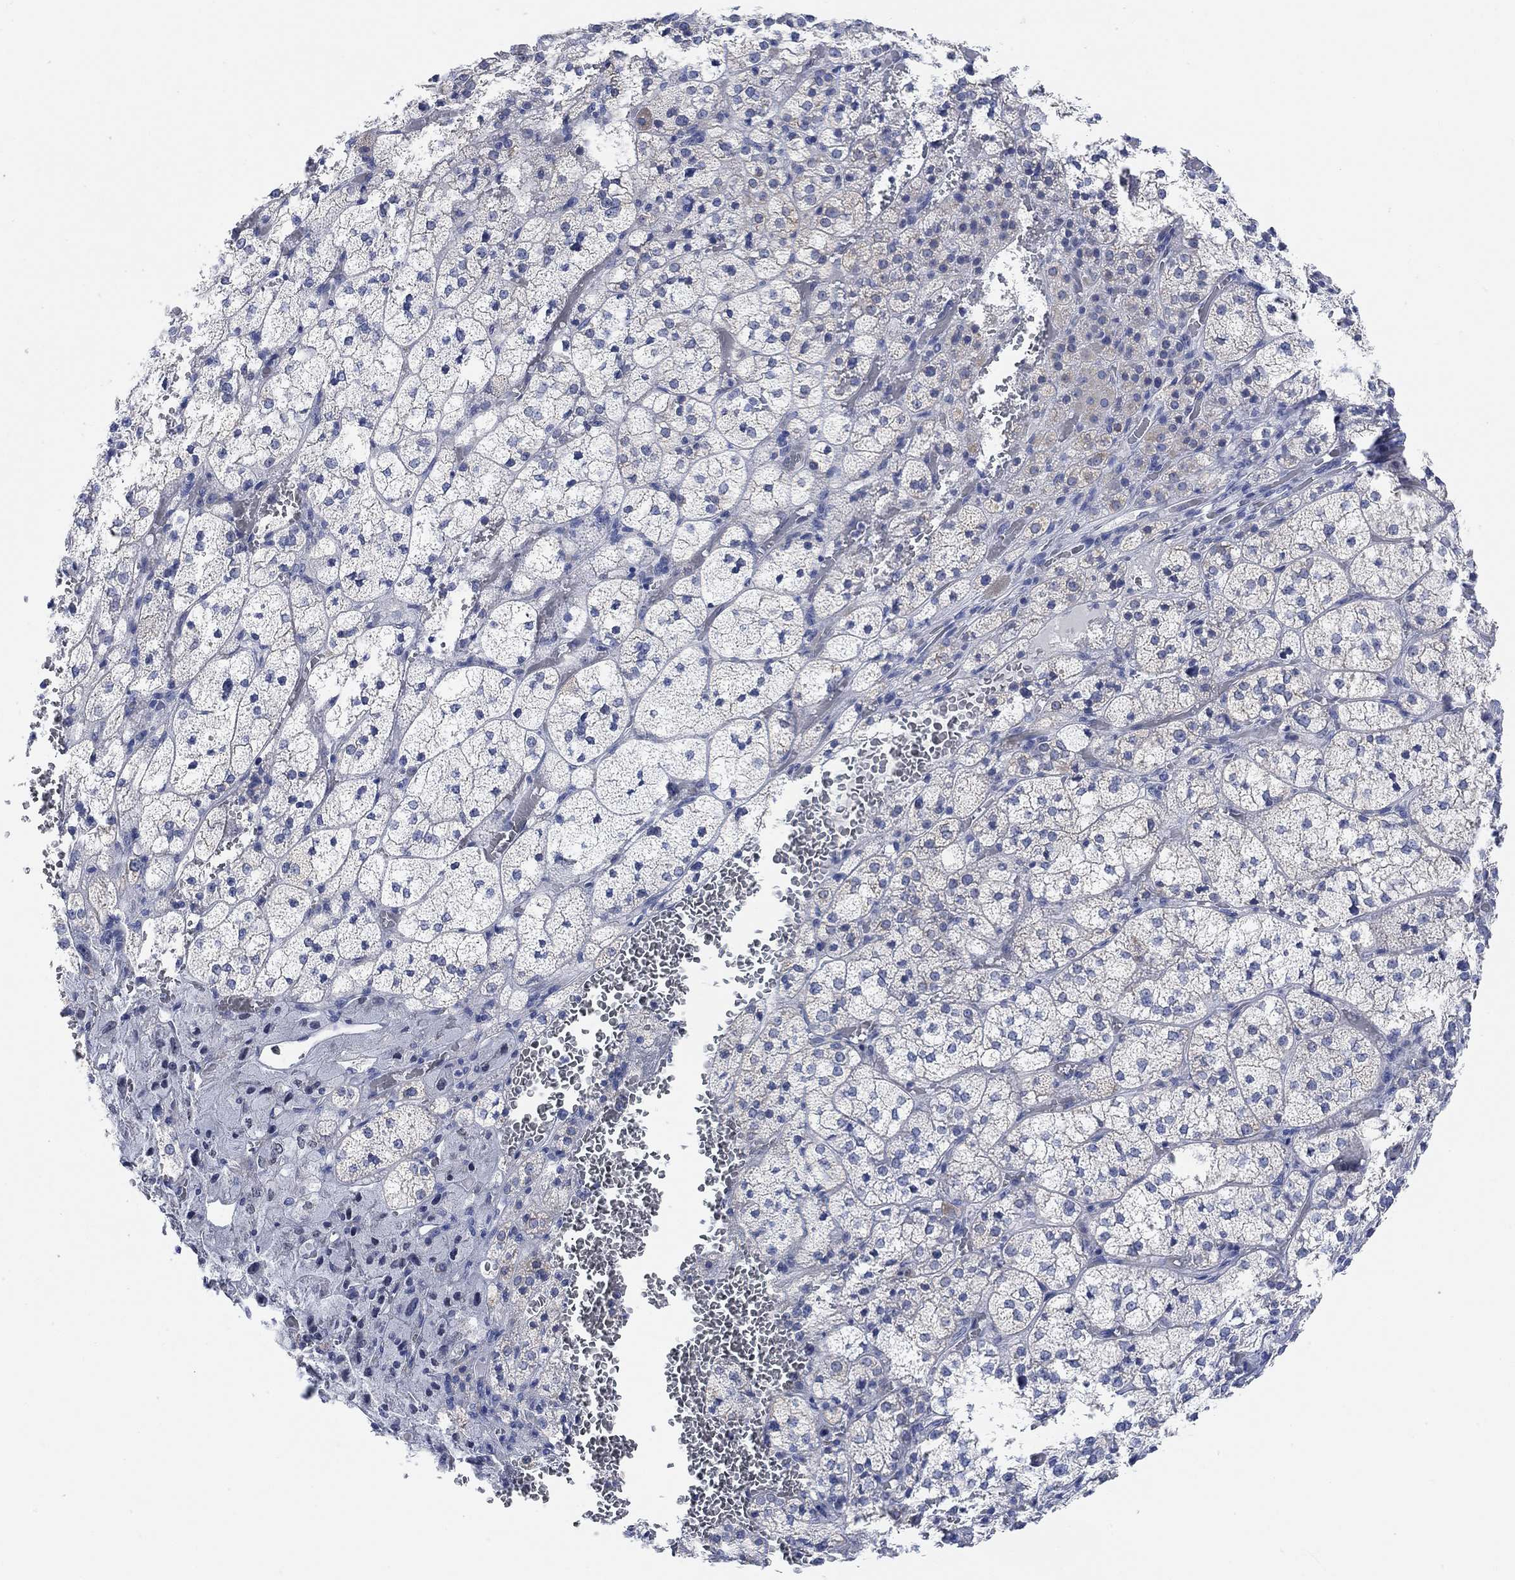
{"staining": {"intensity": "negative", "quantity": "none", "location": "none"}, "tissue": "adrenal gland", "cell_type": "Glandular cells", "image_type": "normal", "snomed": [{"axis": "morphology", "description": "Normal tissue, NOS"}, {"axis": "topography", "description": "Adrenal gland"}], "caption": "Glandular cells show no significant protein expression in normal adrenal gland. (Stains: DAB immunohistochemistry (IHC) with hematoxylin counter stain, Microscopy: brightfield microscopy at high magnification).", "gene": "RIMS1", "patient": {"sex": "female", "age": 60}}